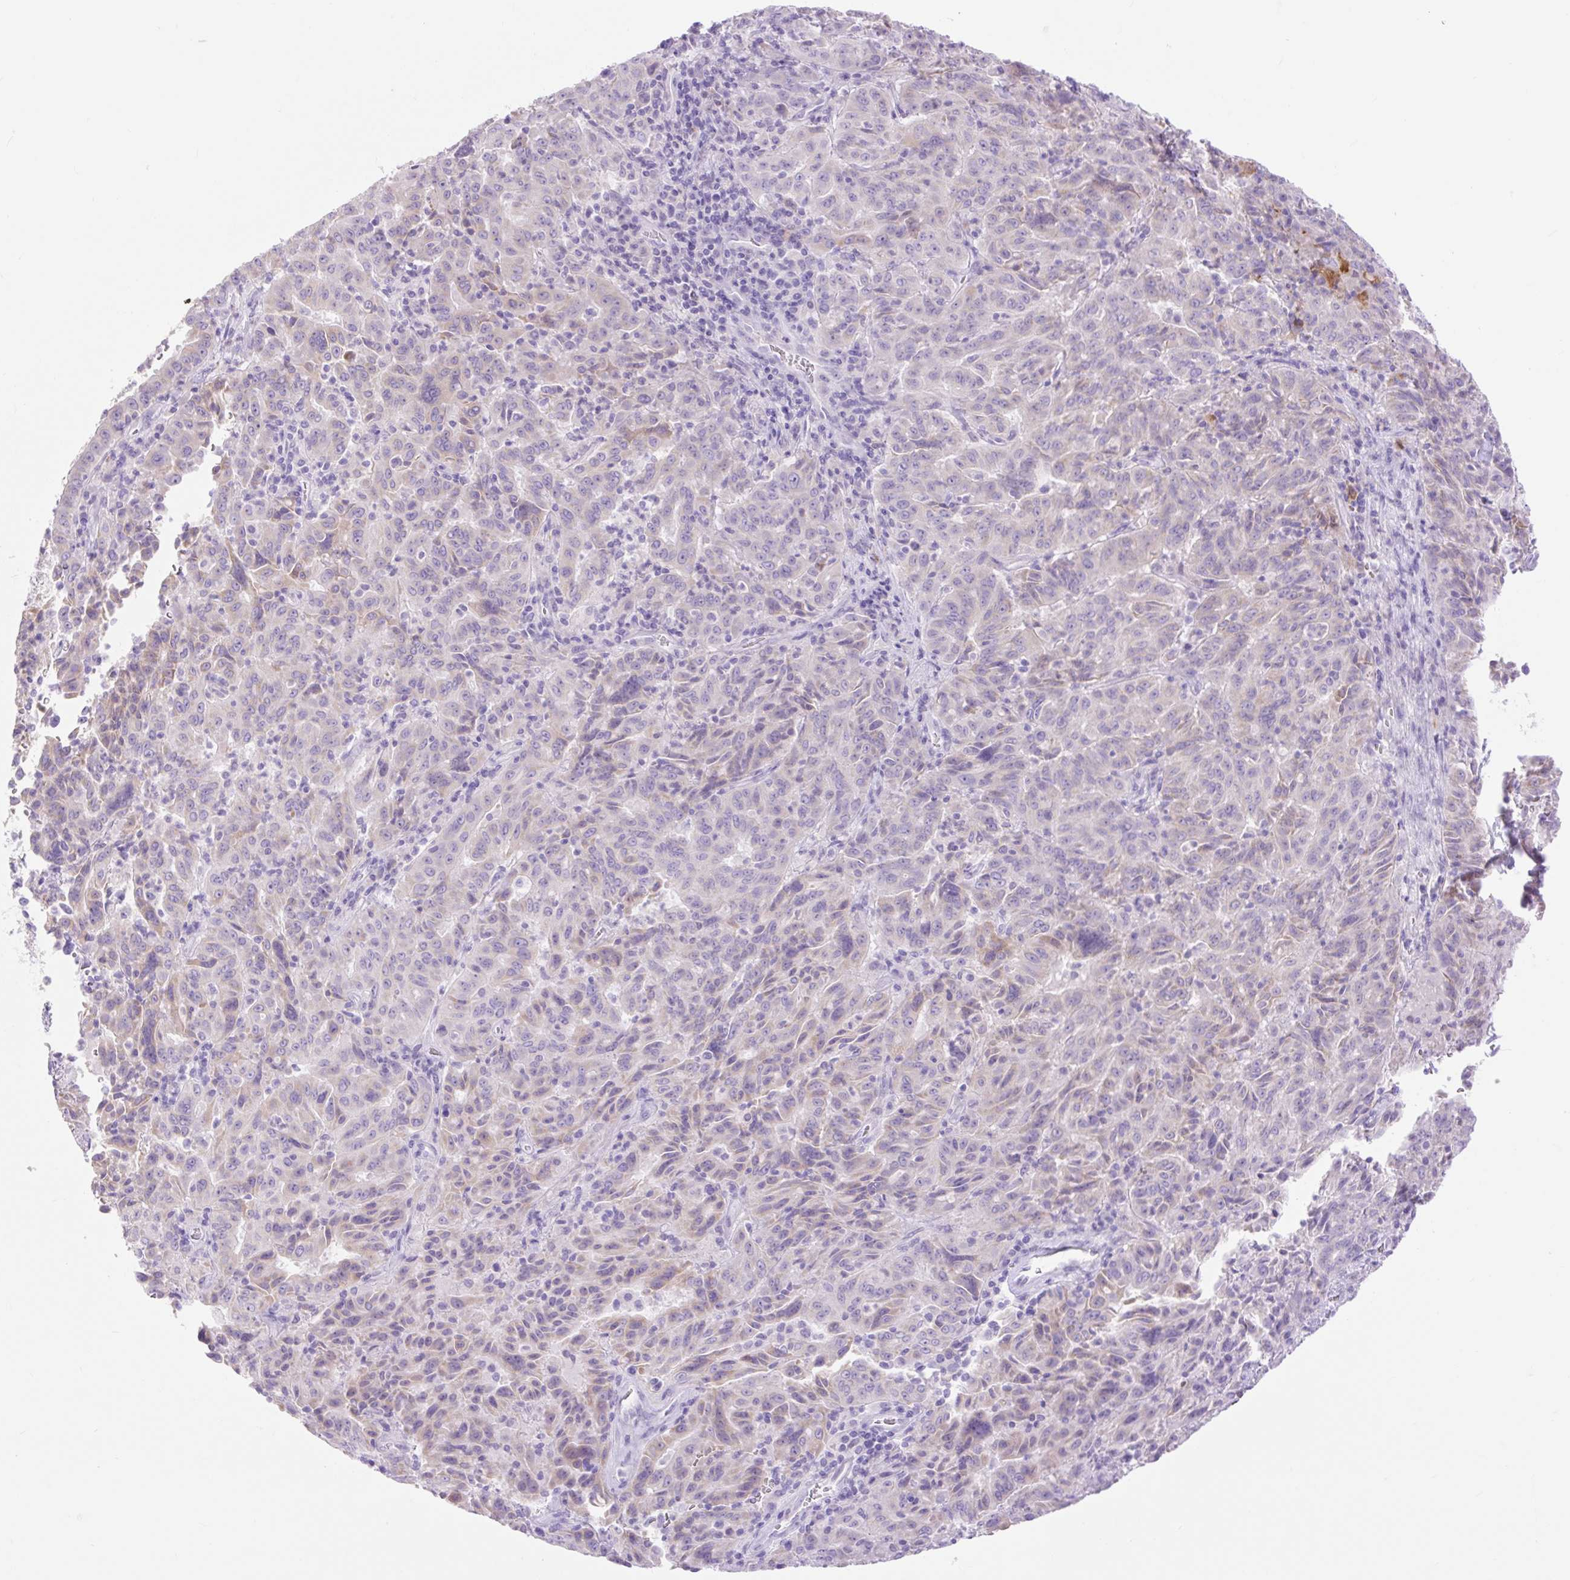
{"staining": {"intensity": "weak", "quantity": "<25%", "location": "cytoplasmic/membranous"}, "tissue": "pancreatic cancer", "cell_type": "Tumor cells", "image_type": "cancer", "snomed": [{"axis": "morphology", "description": "Adenocarcinoma, NOS"}, {"axis": "topography", "description": "Pancreas"}], "caption": "High magnification brightfield microscopy of pancreatic cancer stained with DAB (brown) and counterstained with hematoxylin (blue): tumor cells show no significant positivity.", "gene": "SLC25A40", "patient": {"sex": "male", "age": 63}}